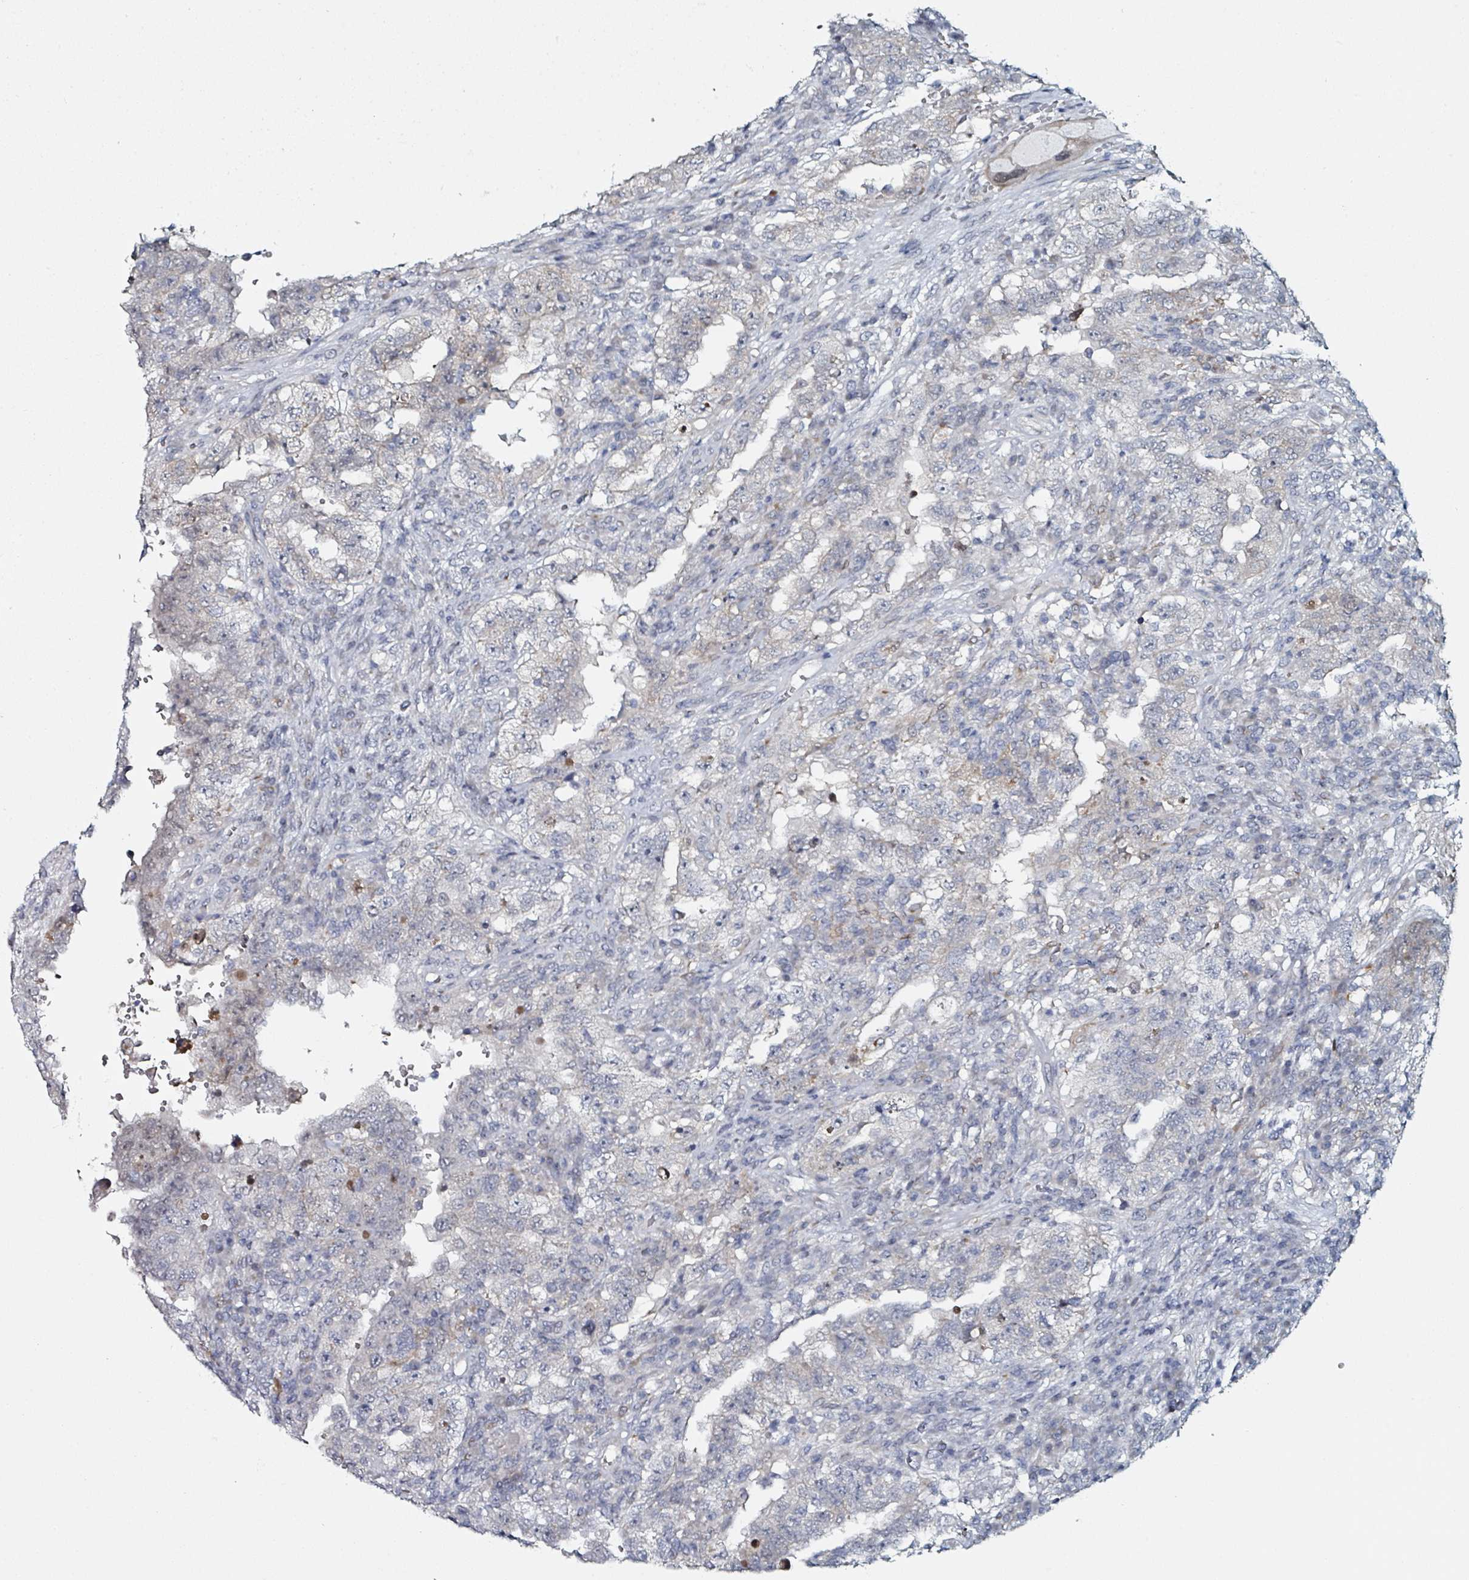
{"staining": {"intensity": "negative", "quantity": "none", "location": "none"}, "tissue": "testis cancer", "cell_type": "Tumor cells", "image_type": "cancer", "snomed": [{"axis": "morphology", "description": "Carcinoma, Embryonal, NOS"}, {"axis": "topography", "description": "Testis"}], "caption": "A histopathology image of testis cancer (embryonal carcinoma) stained for a protein exhibits no brown staining in tumor cells. (DAB (3,3'-diaminobenzidine) immunohistochemistry (IHC) with hematoxylin counter stain).", "gene": "B3GAT3", "patient": {"sex": "male", "age": 26}}